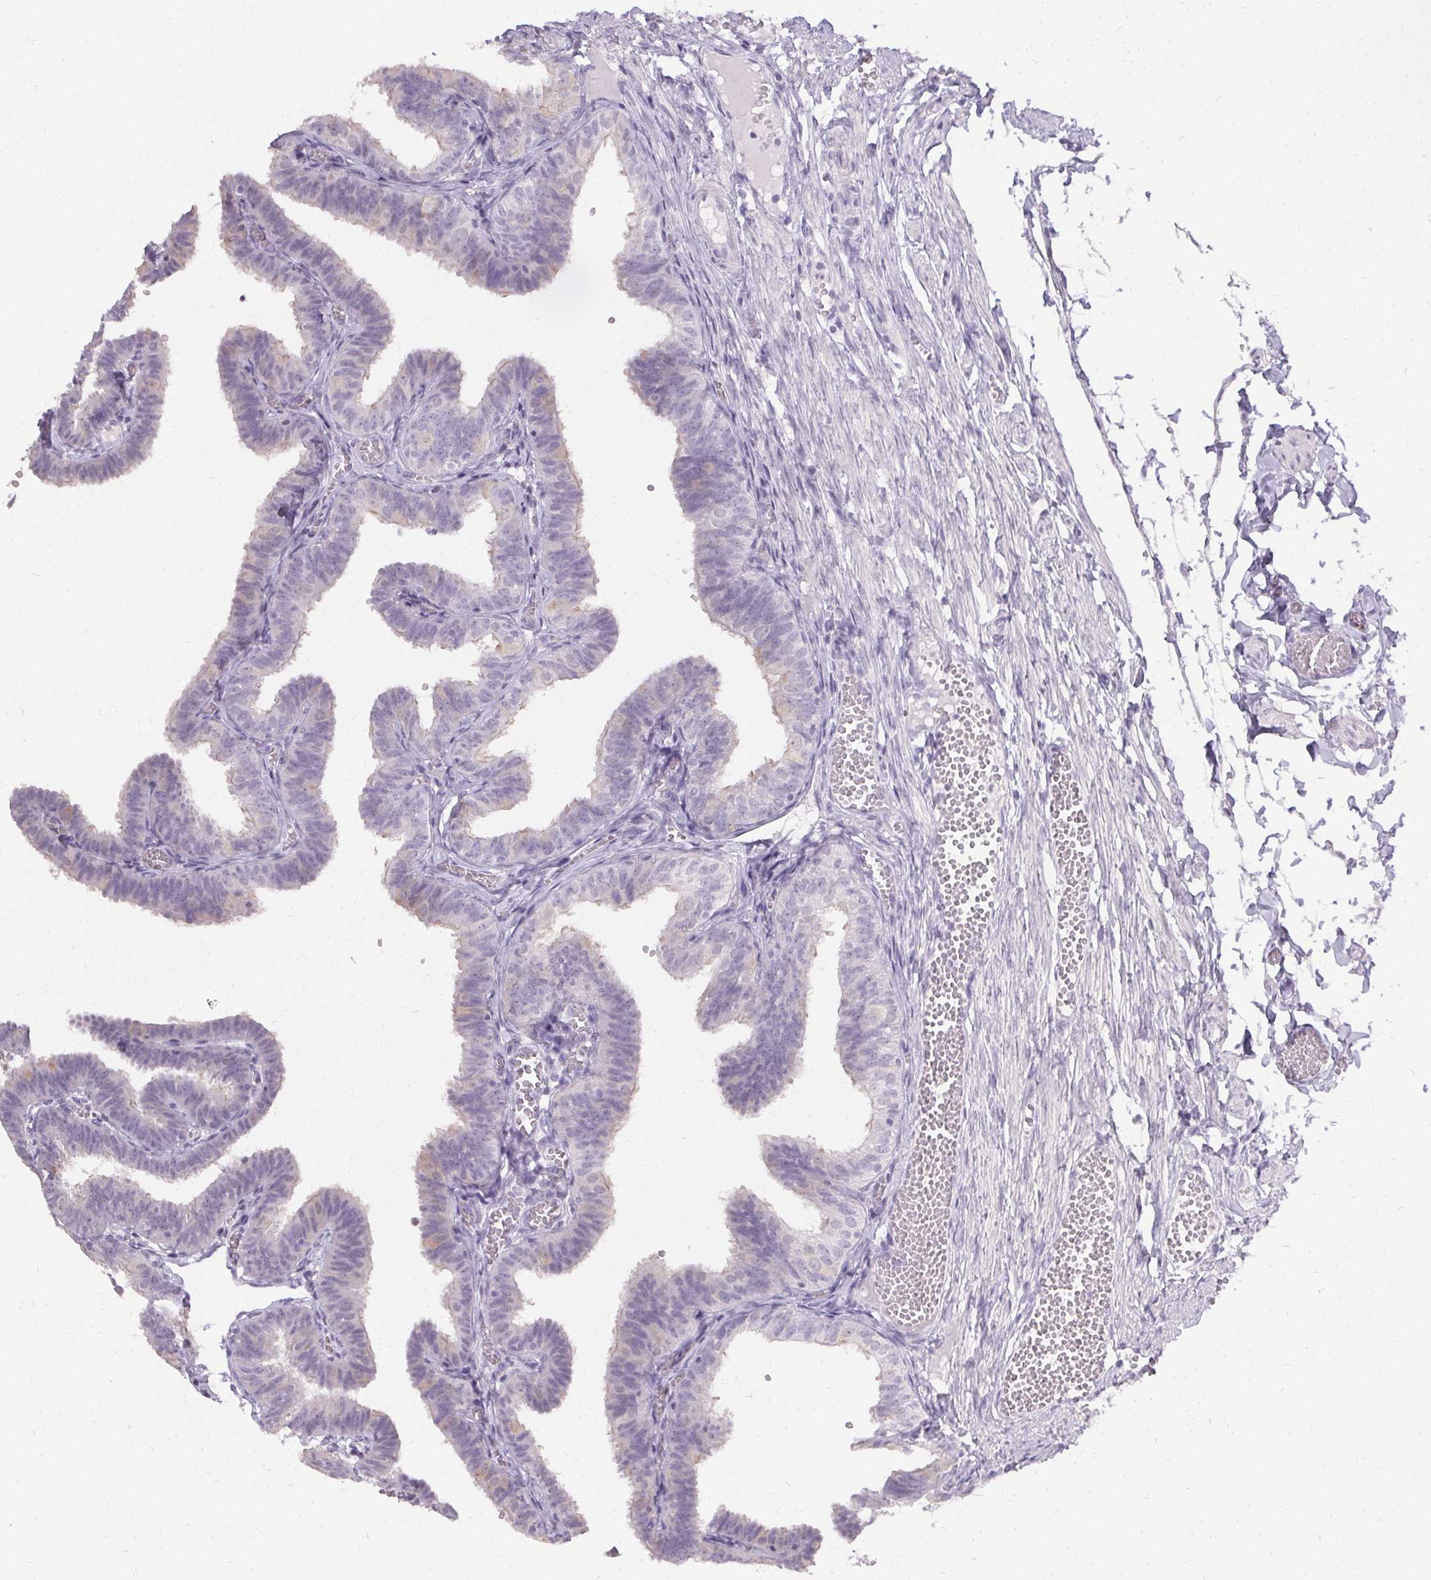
{"staining": {"intensity": "negative", "quantity": "none", "location": "none"}, "tissue": "fallopian tube", "cell_type": "Glandular cells", "image_type": "normal", "snomed": [{"axis": "morphology", "description": "Normal tissue, NOS"}, {"axis": "topography", "description": "Fallopian tube"}], "caption": "There is no significant staining in glandular cells of fallopian tube. The staining was performed using DAB to visualize the protein expression in brown, while the nuclei were stained in blue with hematoxylin (Magnification: 20x).", "gene": "PMEL", "patient": {"sex": "female", "age": 25}}